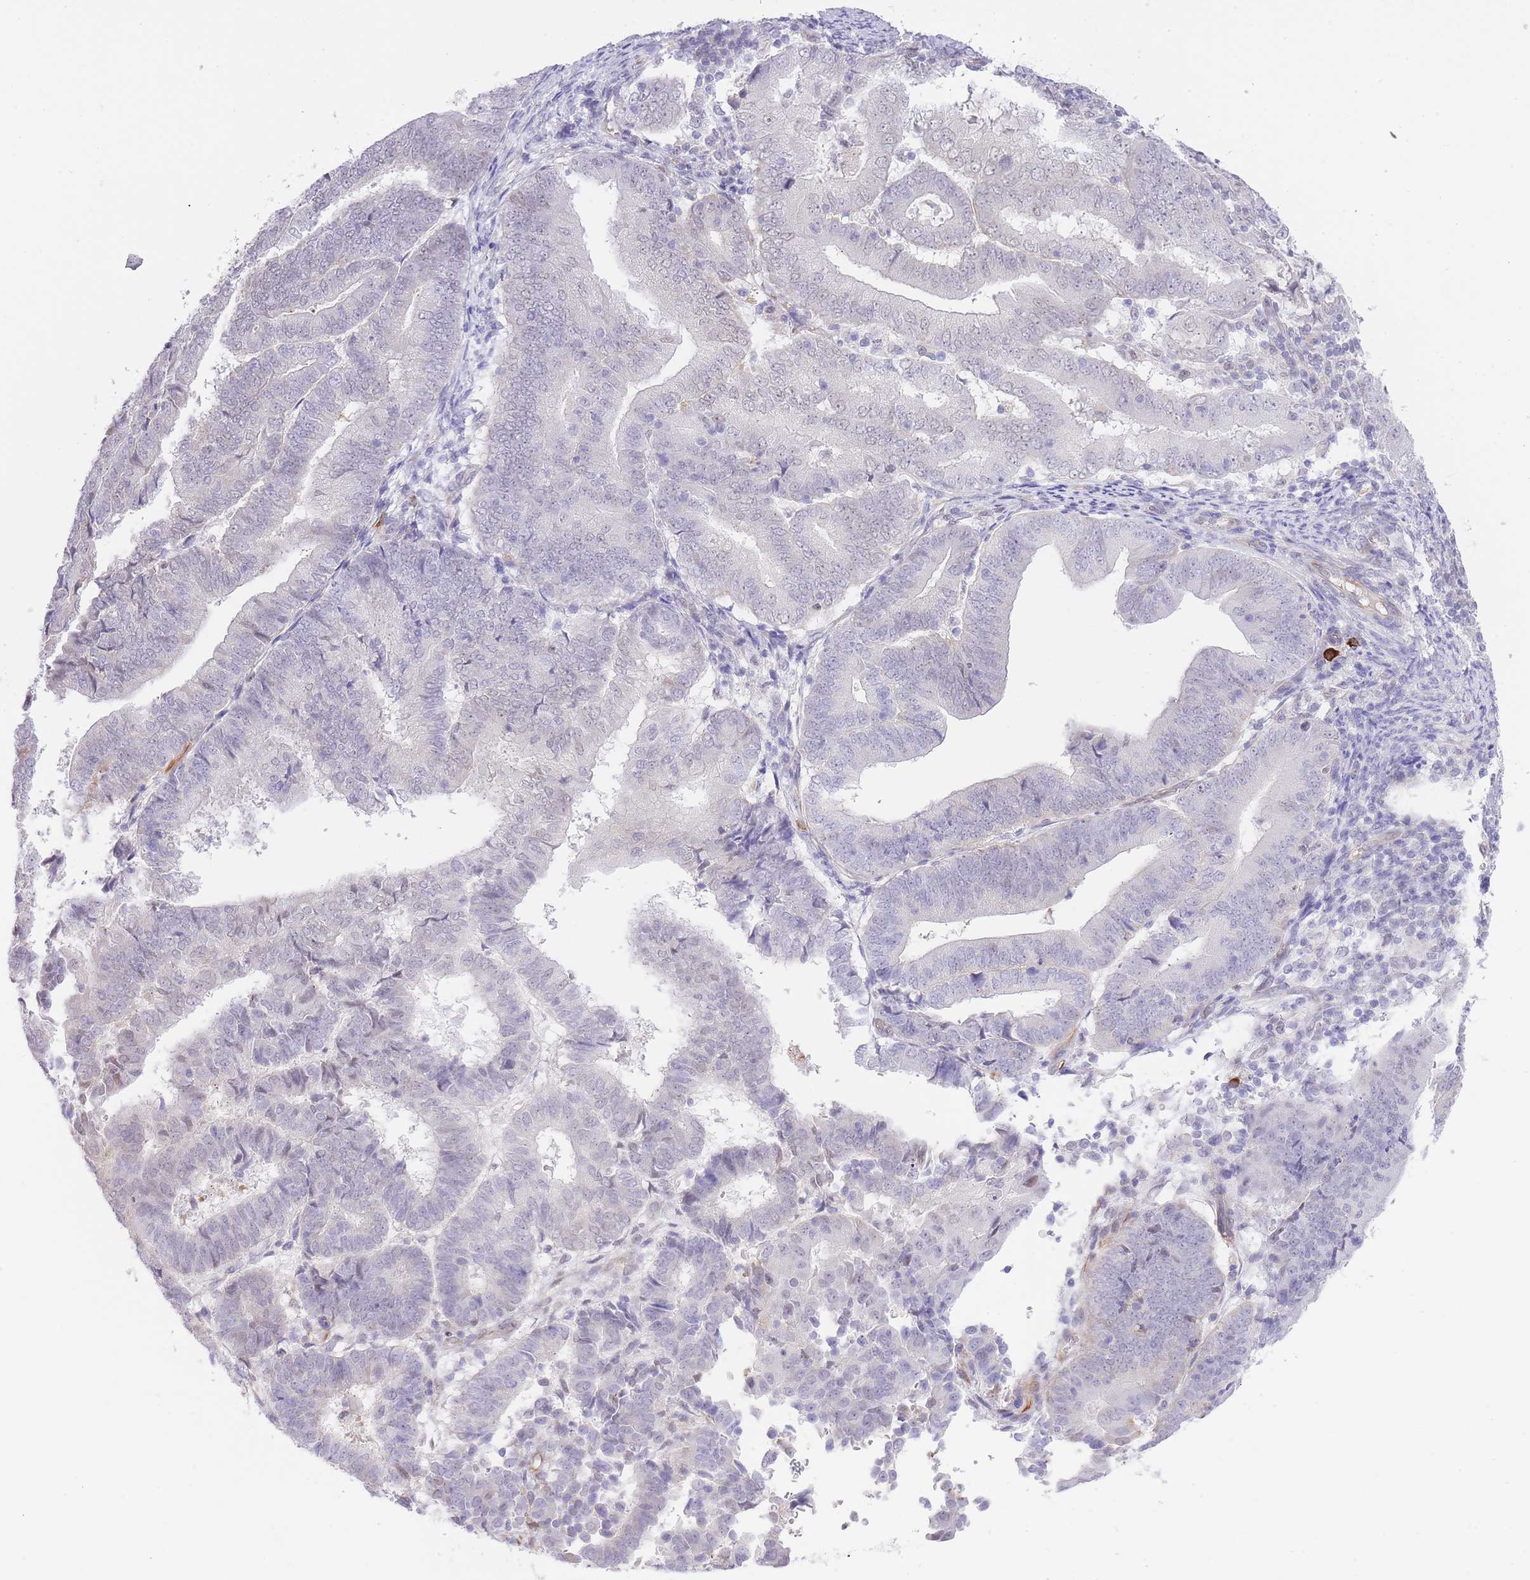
{"staining": {"intensity": "weak", "quantity": "<25%", "location": "nuclear"}, "tissue": "endometrial cancer", "cell_type": "Tumor cells", "image_type": "cancer", "snomed": [{"axis": "morphology", "description": "Adenocarcinoma, NOS"}, {"axis": "topography", "description": "Endometrium"}], "caption": "Endometrial cancer stained for a protein using immunohistochemistry exhibits no expression tumor cells.", "gene": "MEIOSIN", "patient": {"sex": "female", "age": 70}}